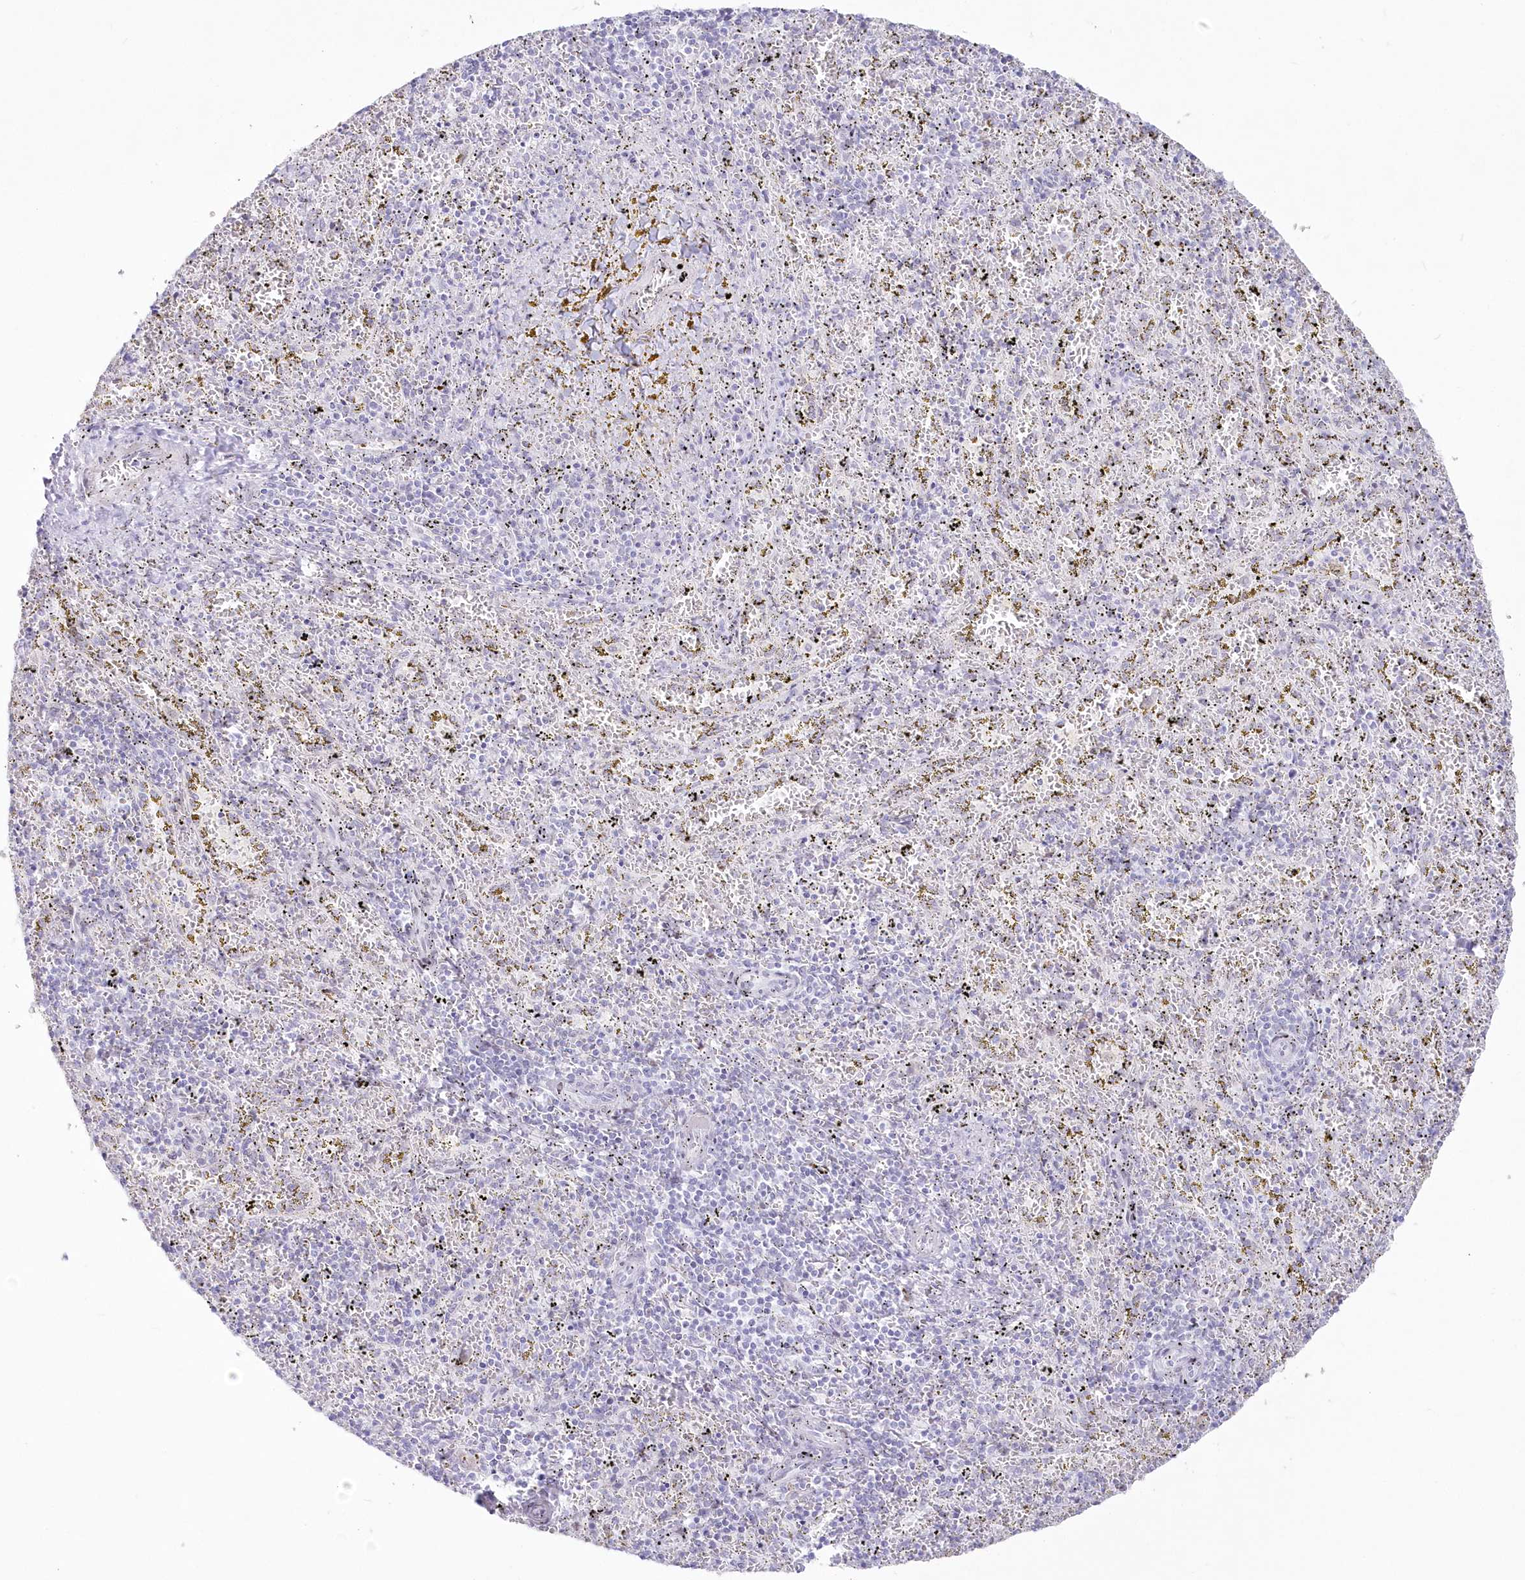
{"staining": {"intensity": "negative", "quantity": "none", "location": "none"}, "tissue": "spleen", "cell_type": "Cells in red pulp", "image_type": "normal", "snomed": [{"axis": "morphology", "description": "Normal tissue, NOS"}, {"axis": "topography", "description": "Spleen"}], "caption": "Protein analysis of unremarkable spleen reveals no significant positivity in cells in red pulp.", "gene": "ZNF843", "patient": {"sex": "male", "age": 11}}